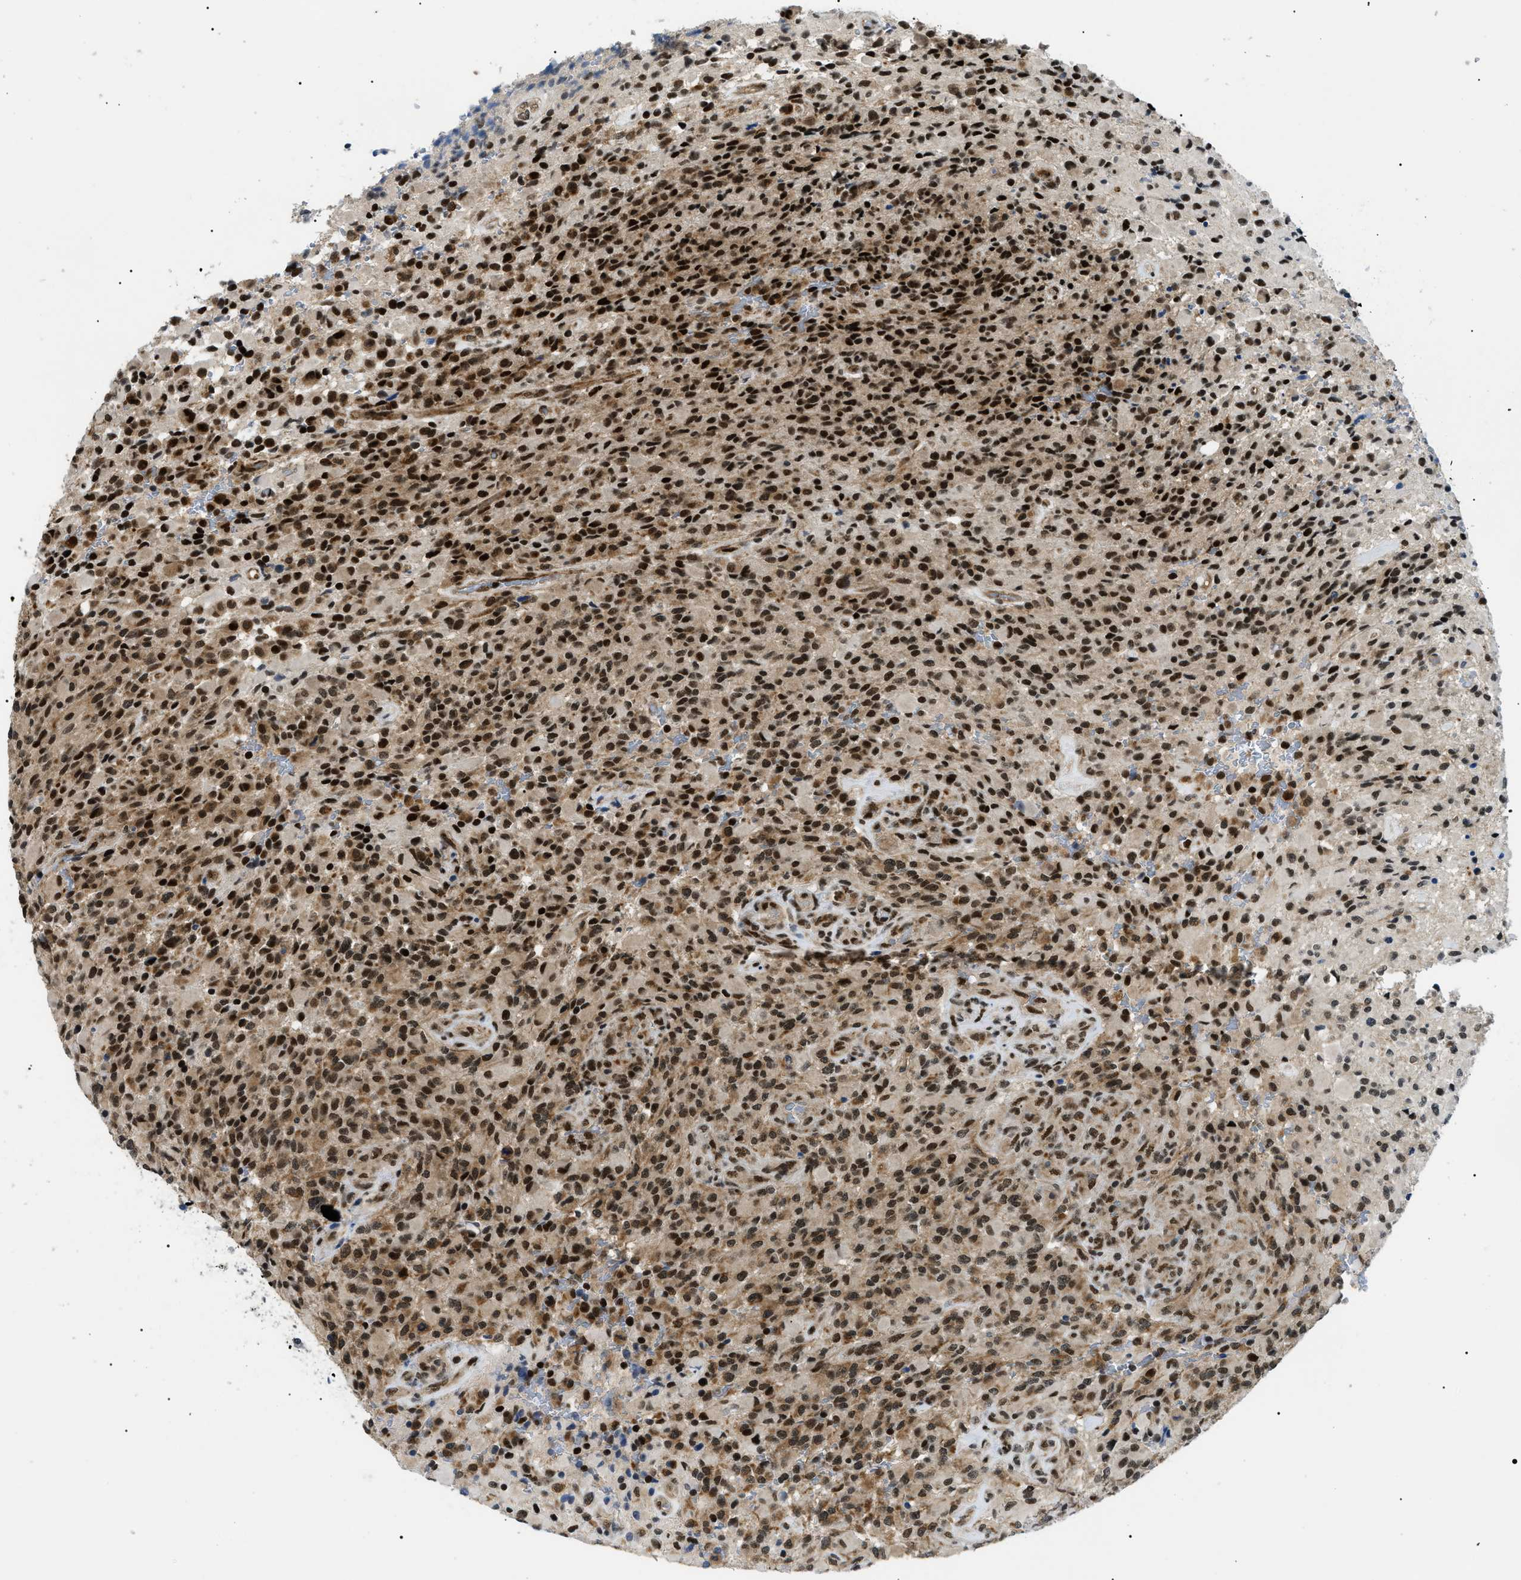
{"staining": {"intensity": "strong", "quantity": ">75%", "location": "cytoplasmic/membranous,nuclear"}, "tissue": "glioma", "cell_type": "Tumor cells", "image_type": "cancer", "snomed": [{"axis": "morphology", "description": "Glioma, malignant, High grade"}, {"axis": "topography", "description": "Brain"}], "caption": "The histopathology image exhibits staining of glioma, revealing strong cytoplasmic/membranous and nuclear protein expression (brown color) within tumor cells. (DAB IHC with brightfield microscopy, high magnification).", "gene": "RBM15", "patient": {"sex": "male", "age": 71}}